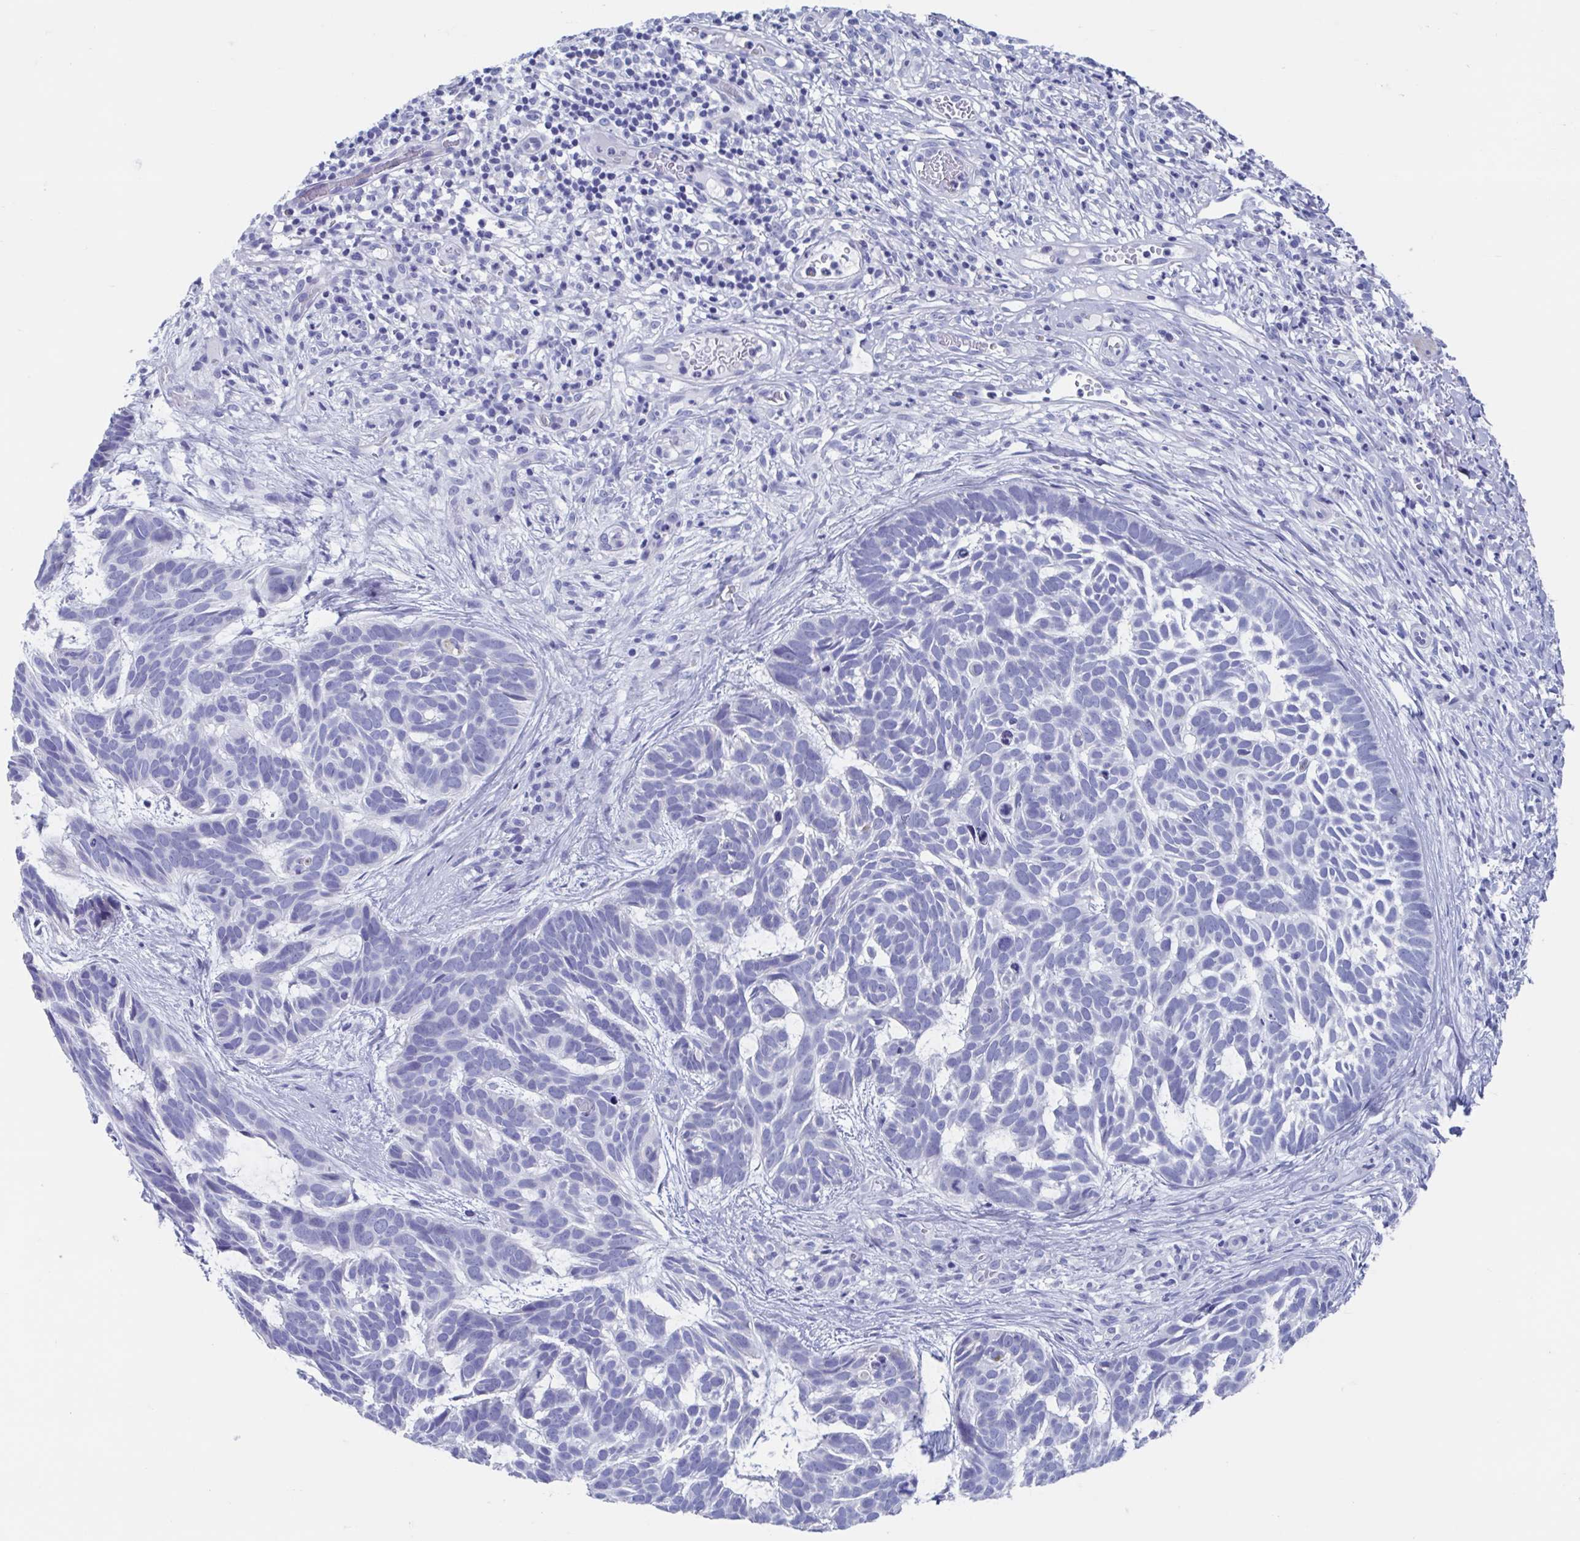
{"staining": {"intensity": "negative", "quantity": "none", "location": "none"}, "tissue": "skin cancer", "cell_type": "Tumor cells", "image_type": "cancer", "snomed": [{"axis": "morphology", "description": "Basal cell carcinoma"}, {"axis": "topography", "description": "Skin"}], "caption": "Skin cancer (basal cell carcinoma) was stained to show a protein in brown. There is no significant staining in tumor cells.", "gene": "SHCBP1L", "patient": {"sex": "male", "age": 78}}